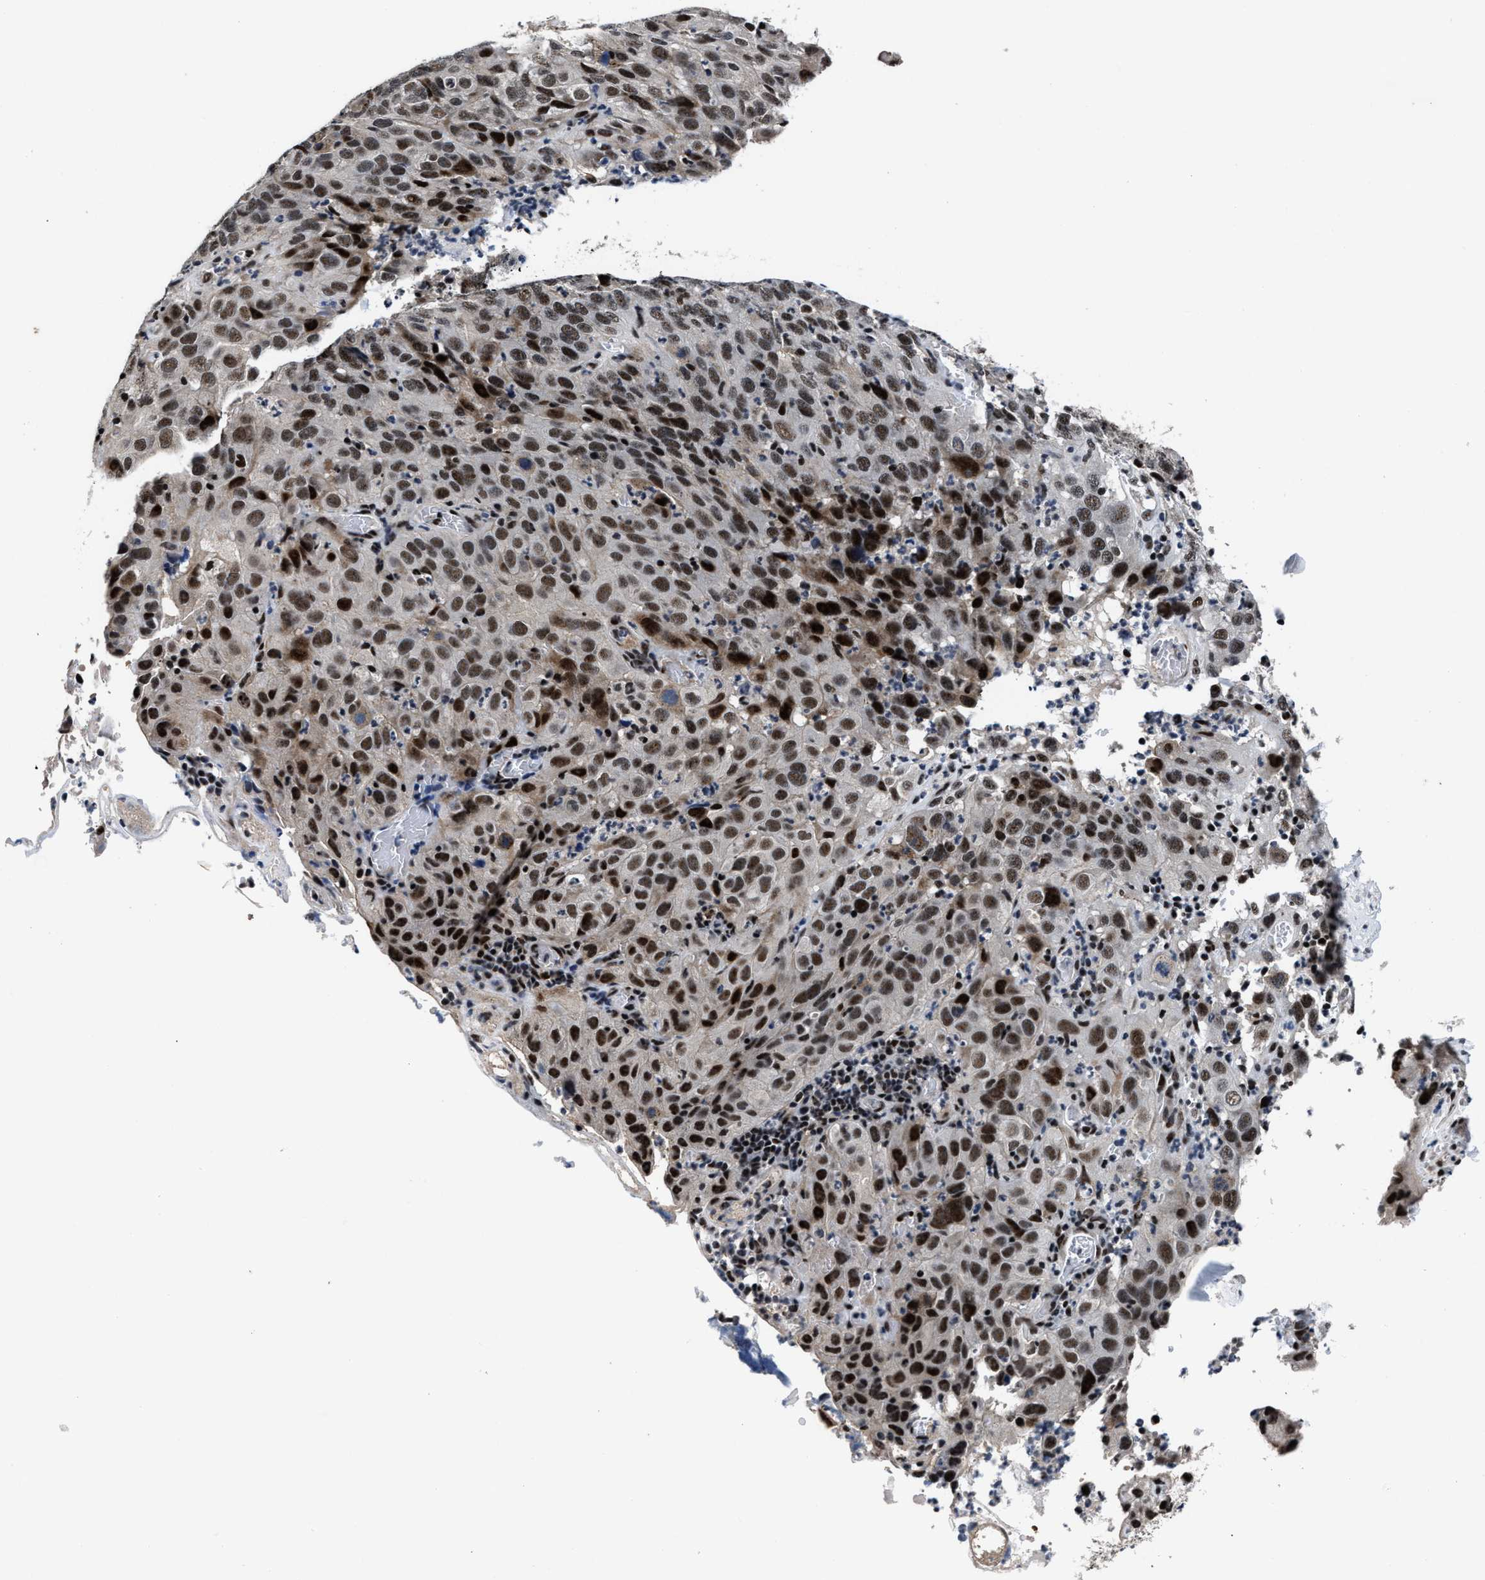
{"staining": {"intensity": "moderate", "quantity": ">75%", "location": "nuclear"}, "tissue": "cervical cancer", "cell_type": "Tumor cells", "image_type": "cancer", "snomed": [{"axis": "morphology", "description": "Squamous cell carcinoma, NOS"}, {"axis": "topography", "description": "Cervix"}], "caption": "Human cervical squamous cell carcinoma stained with a brown dye shows moderate nuclear positive expression in approximately >75% of tumor cells.", "gene": "ZNF233", "patient": {"sex": "female", "age": 32}}